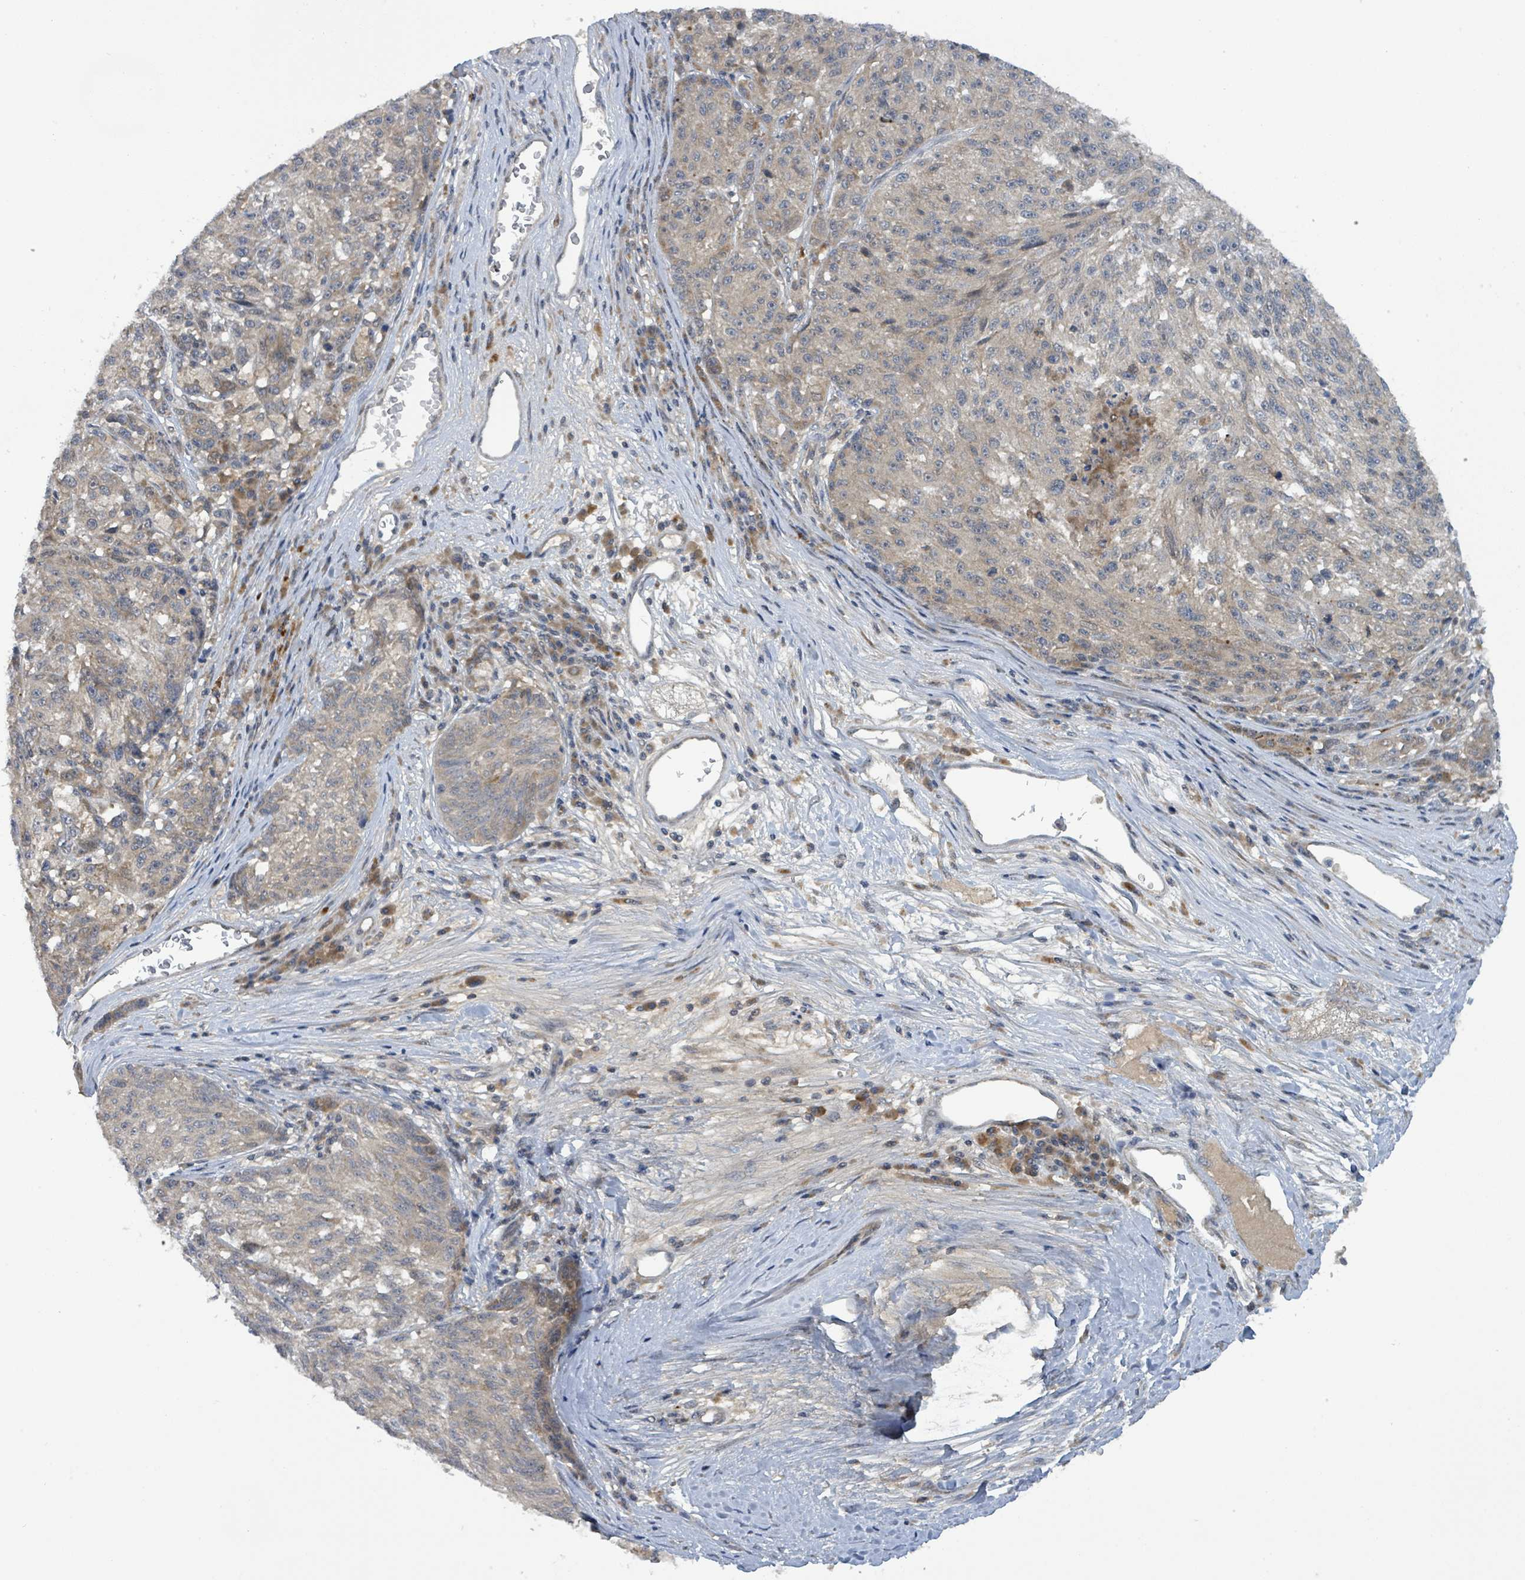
{"staining": {"intensity": "weak", "quantity": "25%-75%", "location": "cytoplasmic/membranous"}, "tissue": "melanoma", "cell_type": "Tumor cells", "image_type": "cancer", "snomed": [{"axis": "morphology", "description": "Malignant melanoma, NOS"}, {"axis": "topography", "description": "Skin"}], "caption": "Malignant melanoma stained for a protein demonstrates weak cytoplasmic/membranous positivity in tumor cells.", "gene": "CCDC121", "patient": {"sex": "male", "age": 53}}